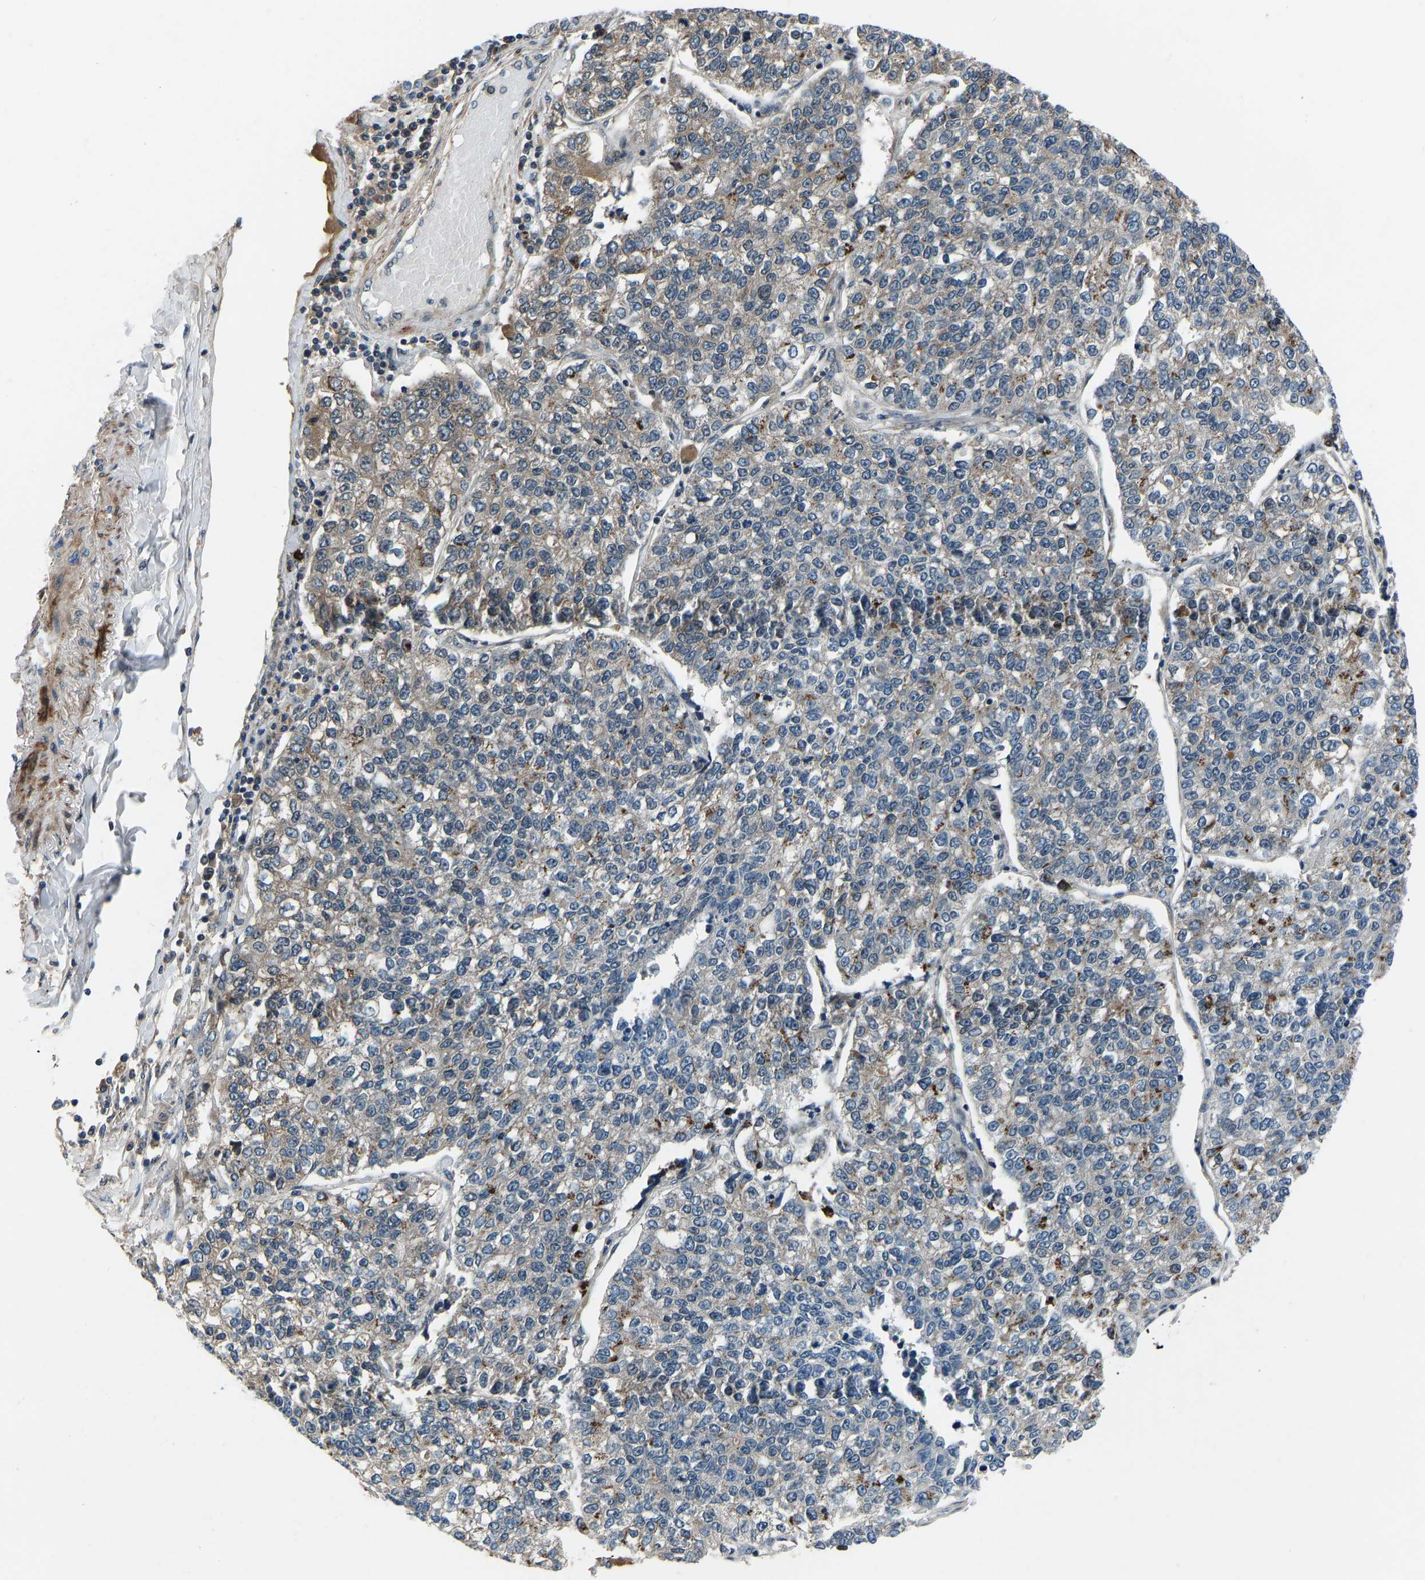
{"staining": {"intensity": "moderate", "quantity": "<25%", "location": "cytoplasmic/membranous"}, "tissue": "lung cancer", "cell_type": "Tumor cells", "image_type": "cancer", "snomed": [{"axis": "morphology", "description": "Adenocarcinoma, NOS"}, {"axis": "topography", "description": "Lung"}], "caption": "Tumor cells show low levels of moderate cytoplasmic/membranous expression in about <25% of cells in lung cancer.", "gene": "RLIM", "patient": {"sex": "male", "age": 49}}